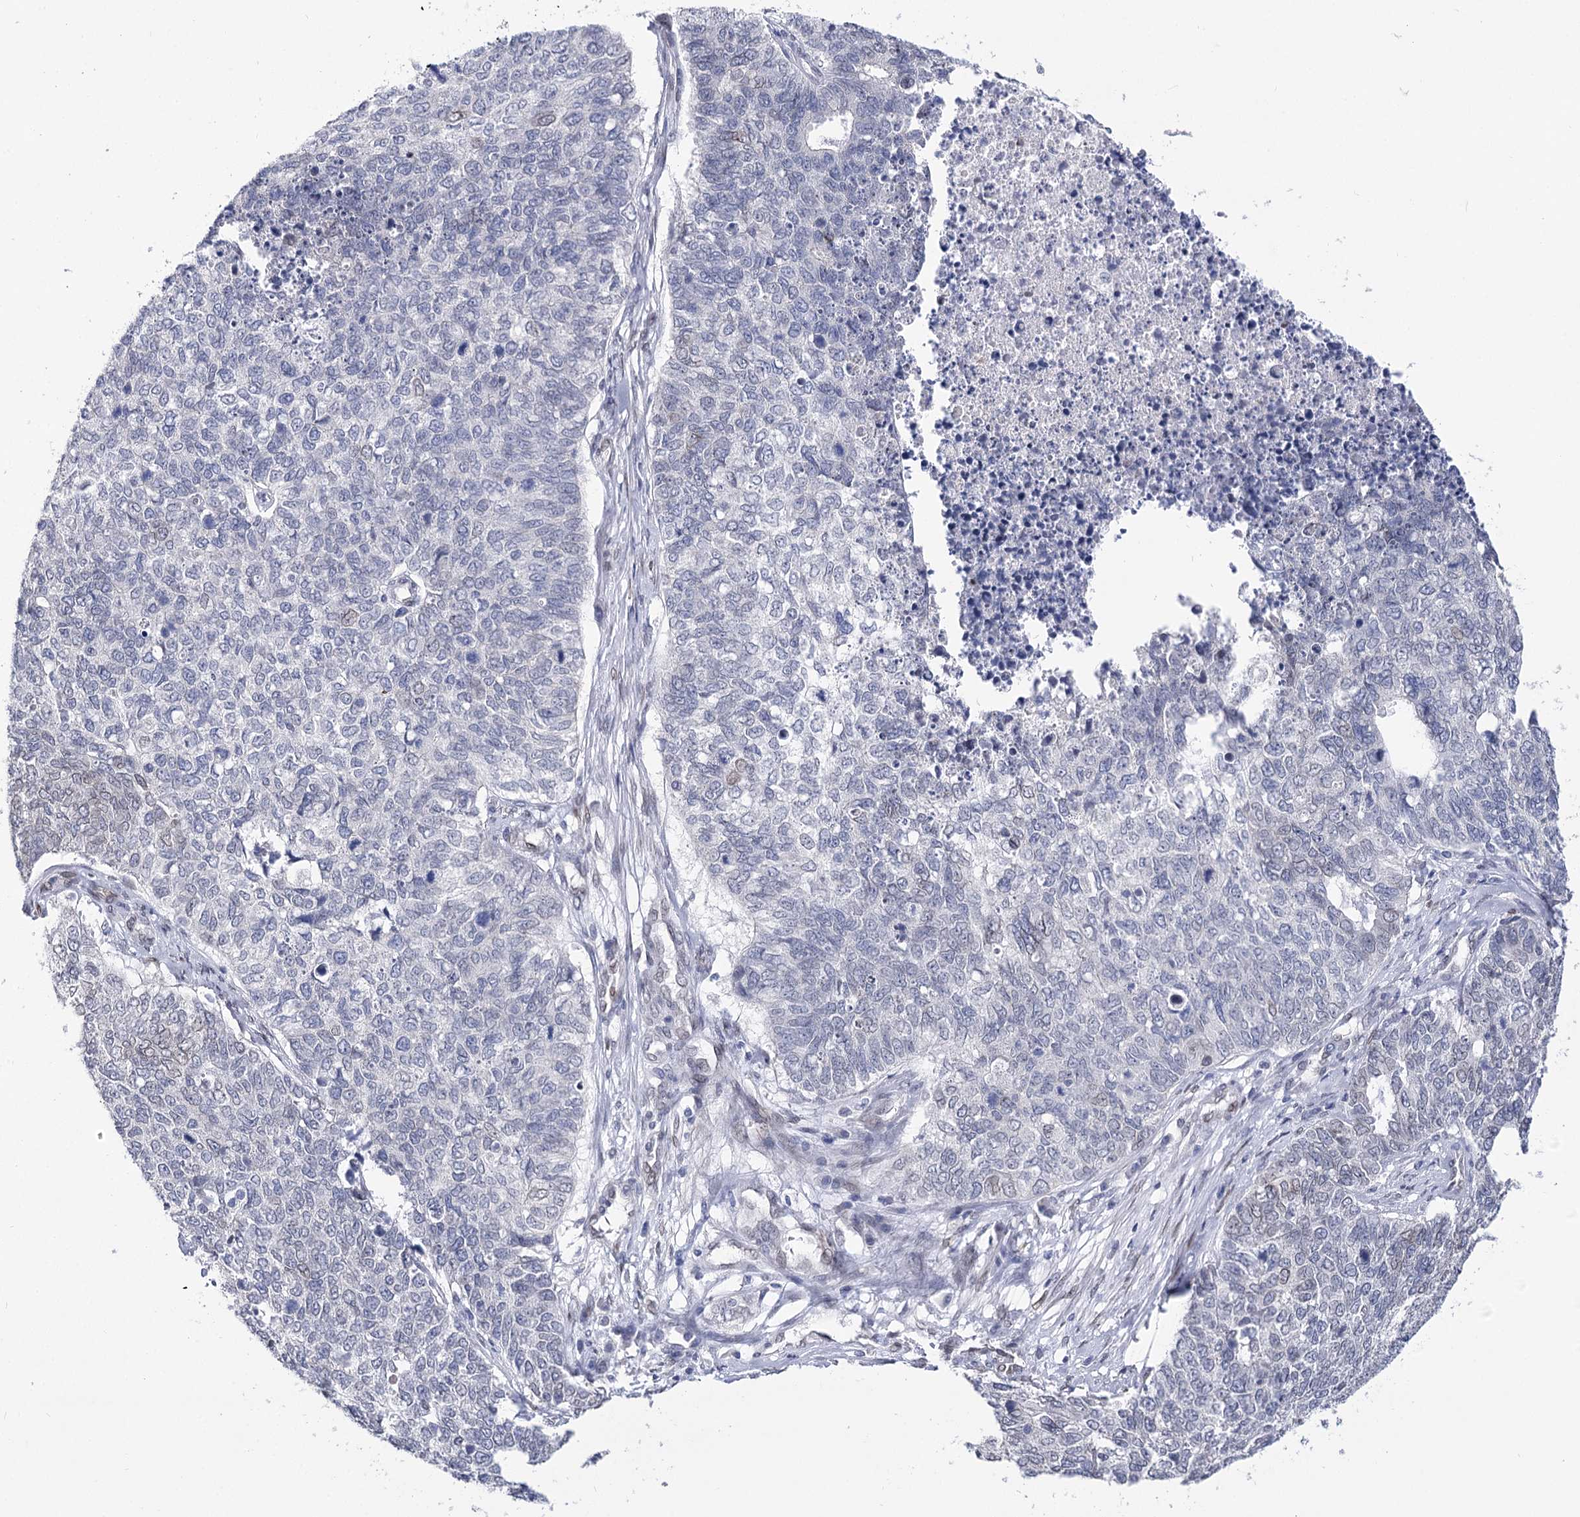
{"staining": {"intensity": "negative", "quantity": "none", "location": "none"}, "tissue": "cervical cancer", "cell_type": "Tumor cells", "image_type": "cancer", "snomed": [{"axis": "morphology", "description": "Squamous cell carcinoma, NOS"}, {"axis": "topography", "description": "Cervix"}], "caption": "An IHC micrograph of cervical cancer (squamous cell carcinoma) is shown. There is no staining in tumor cells of cervical cancer (squamous cell carcinoma).", "gene": "TMEM201", "patient": {"sex": "female", "age": 63}}